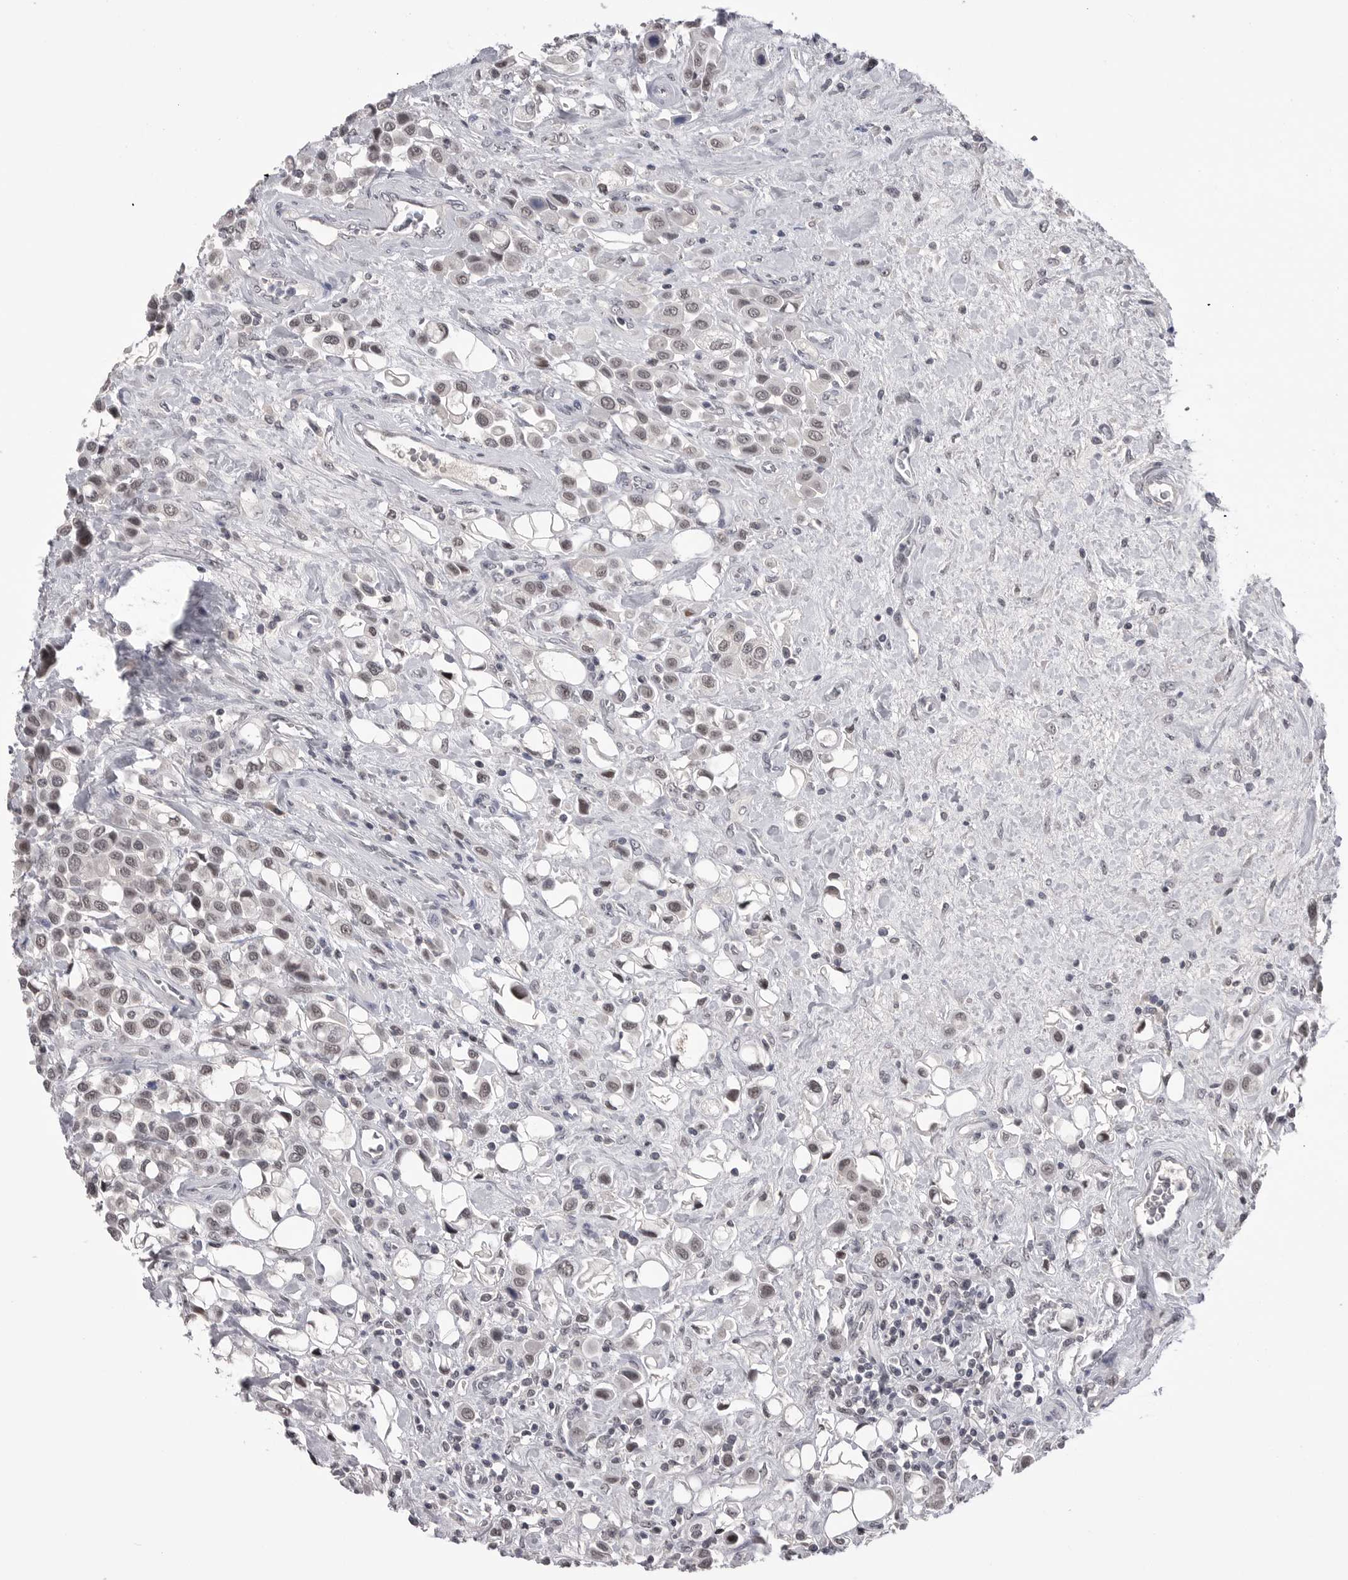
{"staining": {"intensity": "weak", "quantity": ">75%", "location": "nuclear"}, "tissue": "urothelial cancer", "cell_type": "Tumor cells", "image_type": "cancer", "snomed": [{"axis": "morphology", "description": "Urothelial carcinoma, High grade"}, {"axis": "topography", "description": "Urinary bladder"}], "caption": "Urothelial cancer stained with a protein marker demonstrates weak staining in tumor cells.", "gene": "DLG2", "patient": {"sex": "male", "age": 50}}